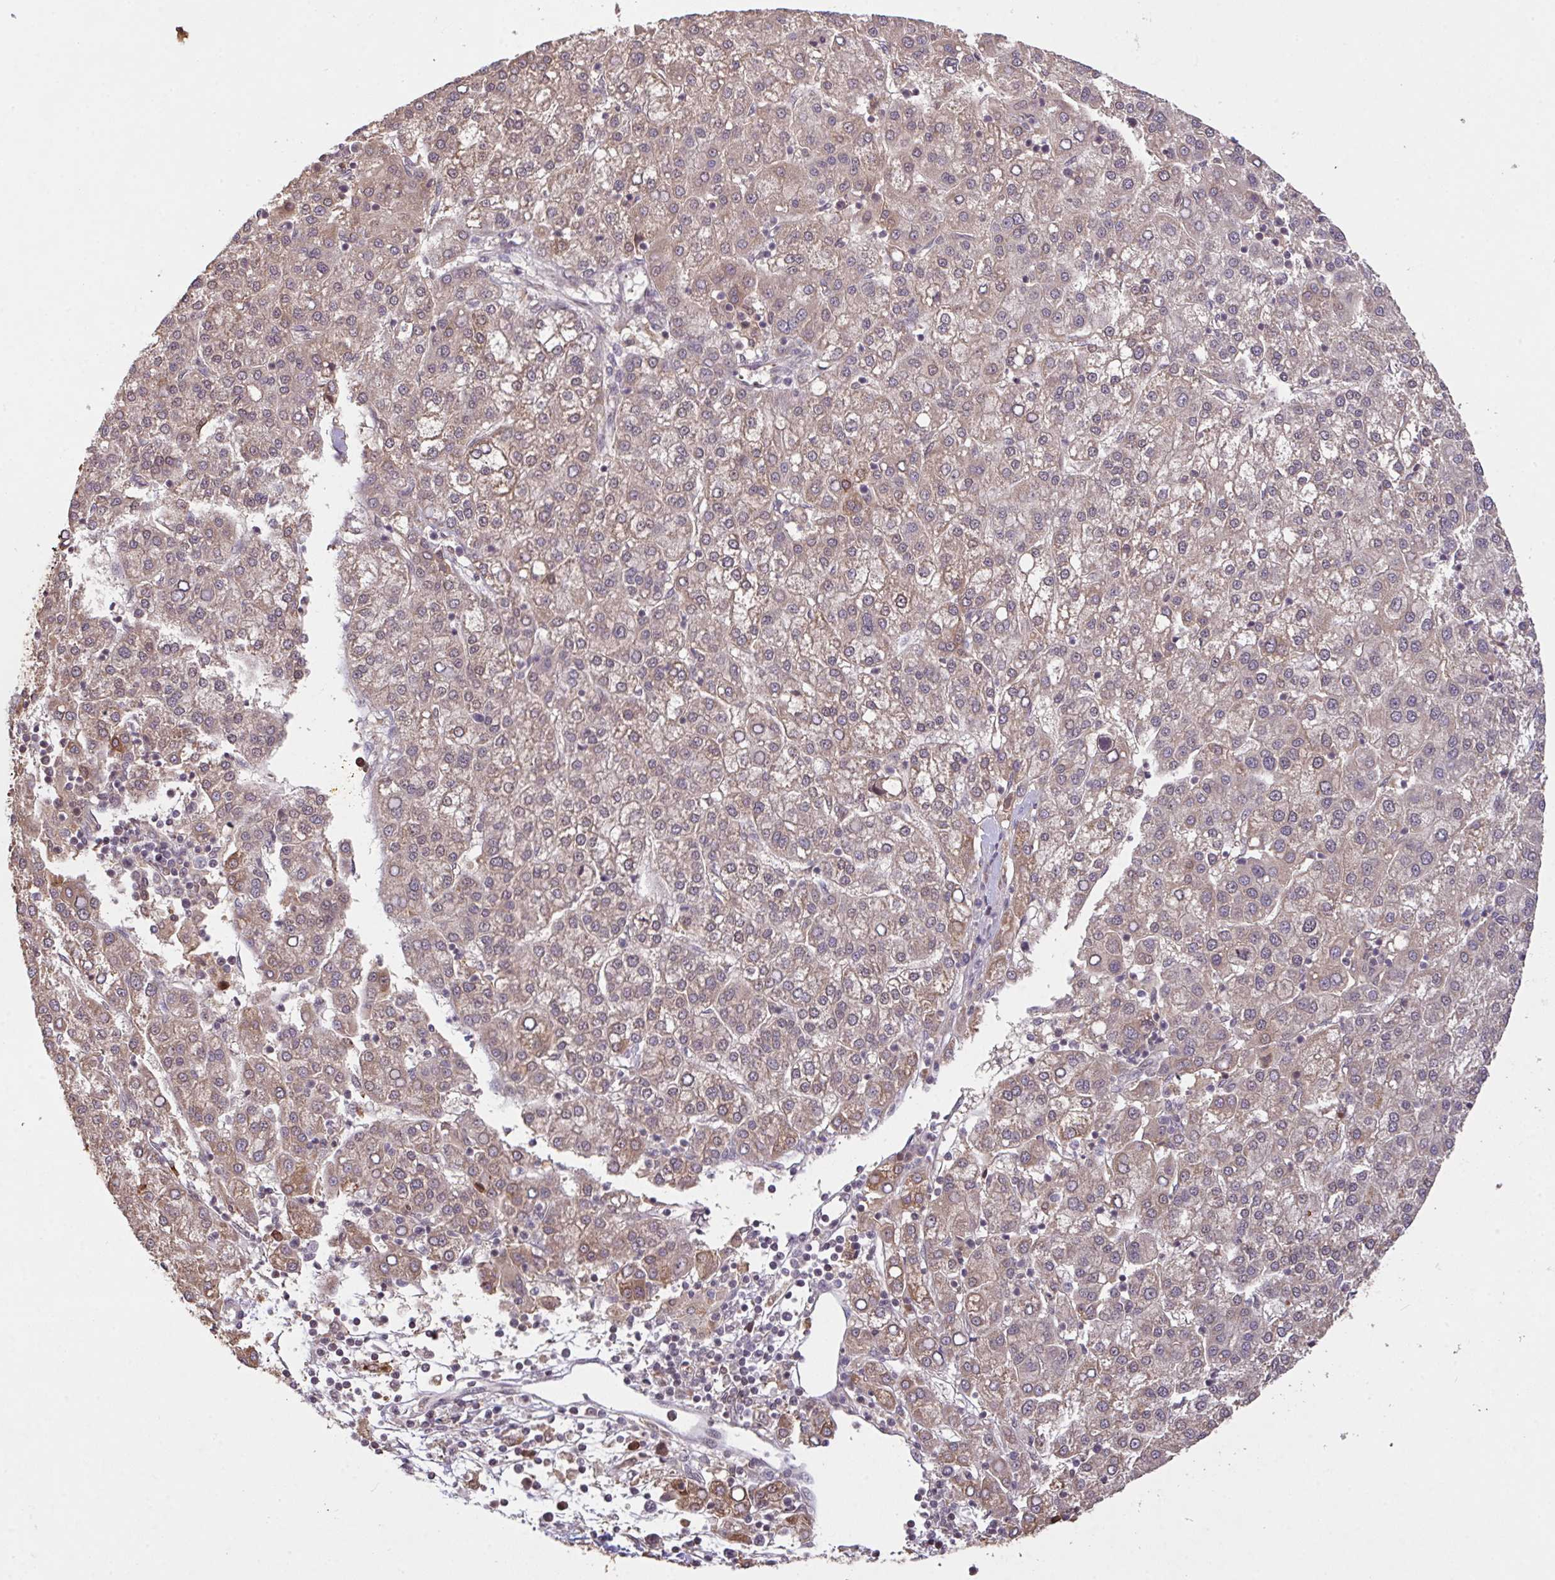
{"staining": {"intensity": "weak", "quantity": "25%-75%", "location": "cytoplasmic/membranous"}, "tissue": "liver cancer", "cell_type": "Tumor cells", "image_type": "cancer", "snomed": [{"axis": "morphology", "description": "Carcinoma, Hepatocellular, NOS"}, {"axis": "topography", "description": "Liver"}], "caption": "An image of human liver cancer stained for a protein reveals weak cytoplasmic/membranous brown staining in tumor cells.", "gene": "FCER1A", "patient": {"sex": "female", "age": 58}}